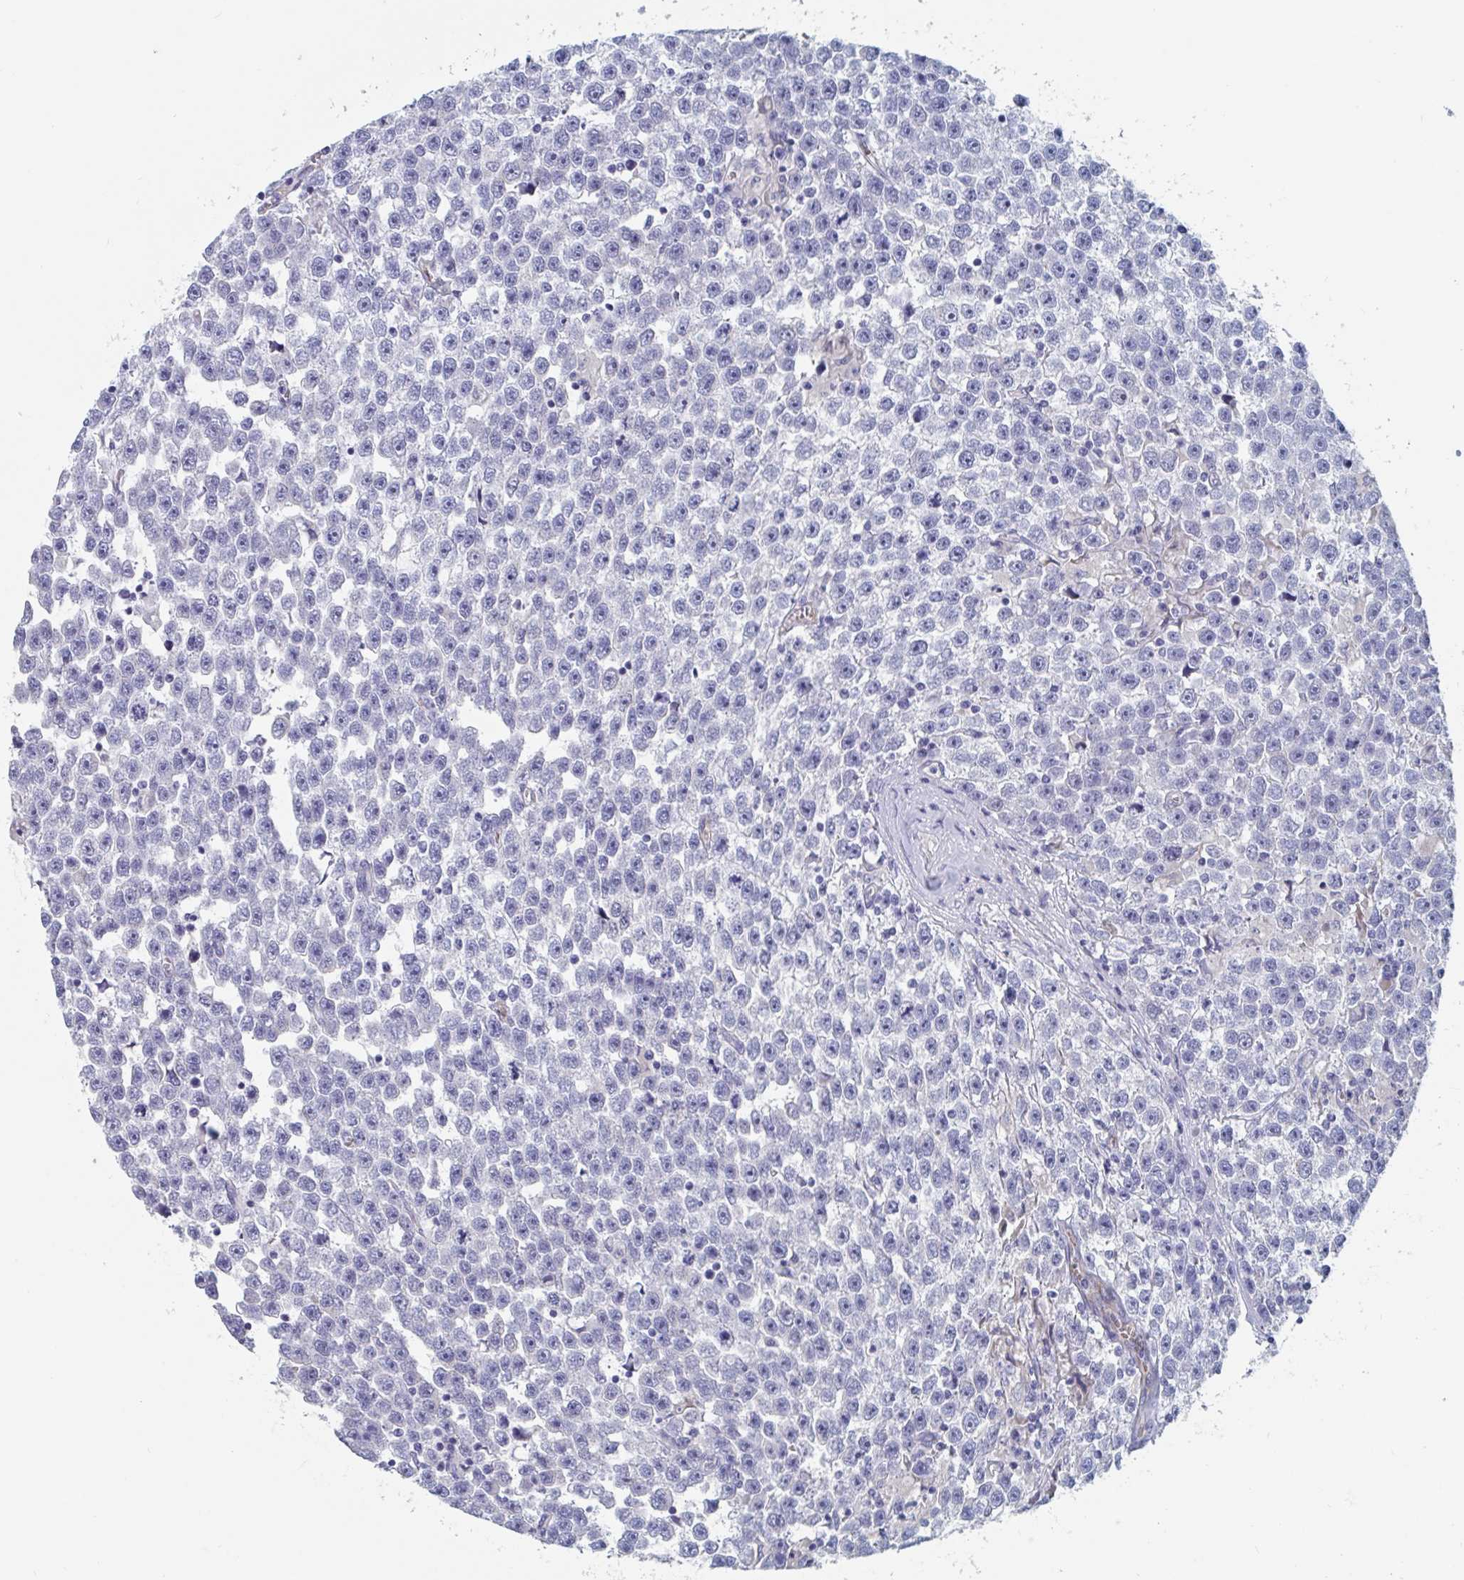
{"staining": {"intensity": "negative", "quantity": "none", "location": "none"}, "tissue": "testis cancer", "cell_type": "Tumor cells", "image_type": "cancer", "snomed": [{"axis": "morphology", "description": "Seminoma, NOS"}, {"axis": "topography", "description": "Testis"}], "caption": "High magnification brightfield microscopy of testis cancer stained with DAB (brown) and counterstained with hematoxylin (blue): tumor cells show no significant positivity.", "gene": "ABHD16A", "patient": {"sex": "male", "age": 31}}